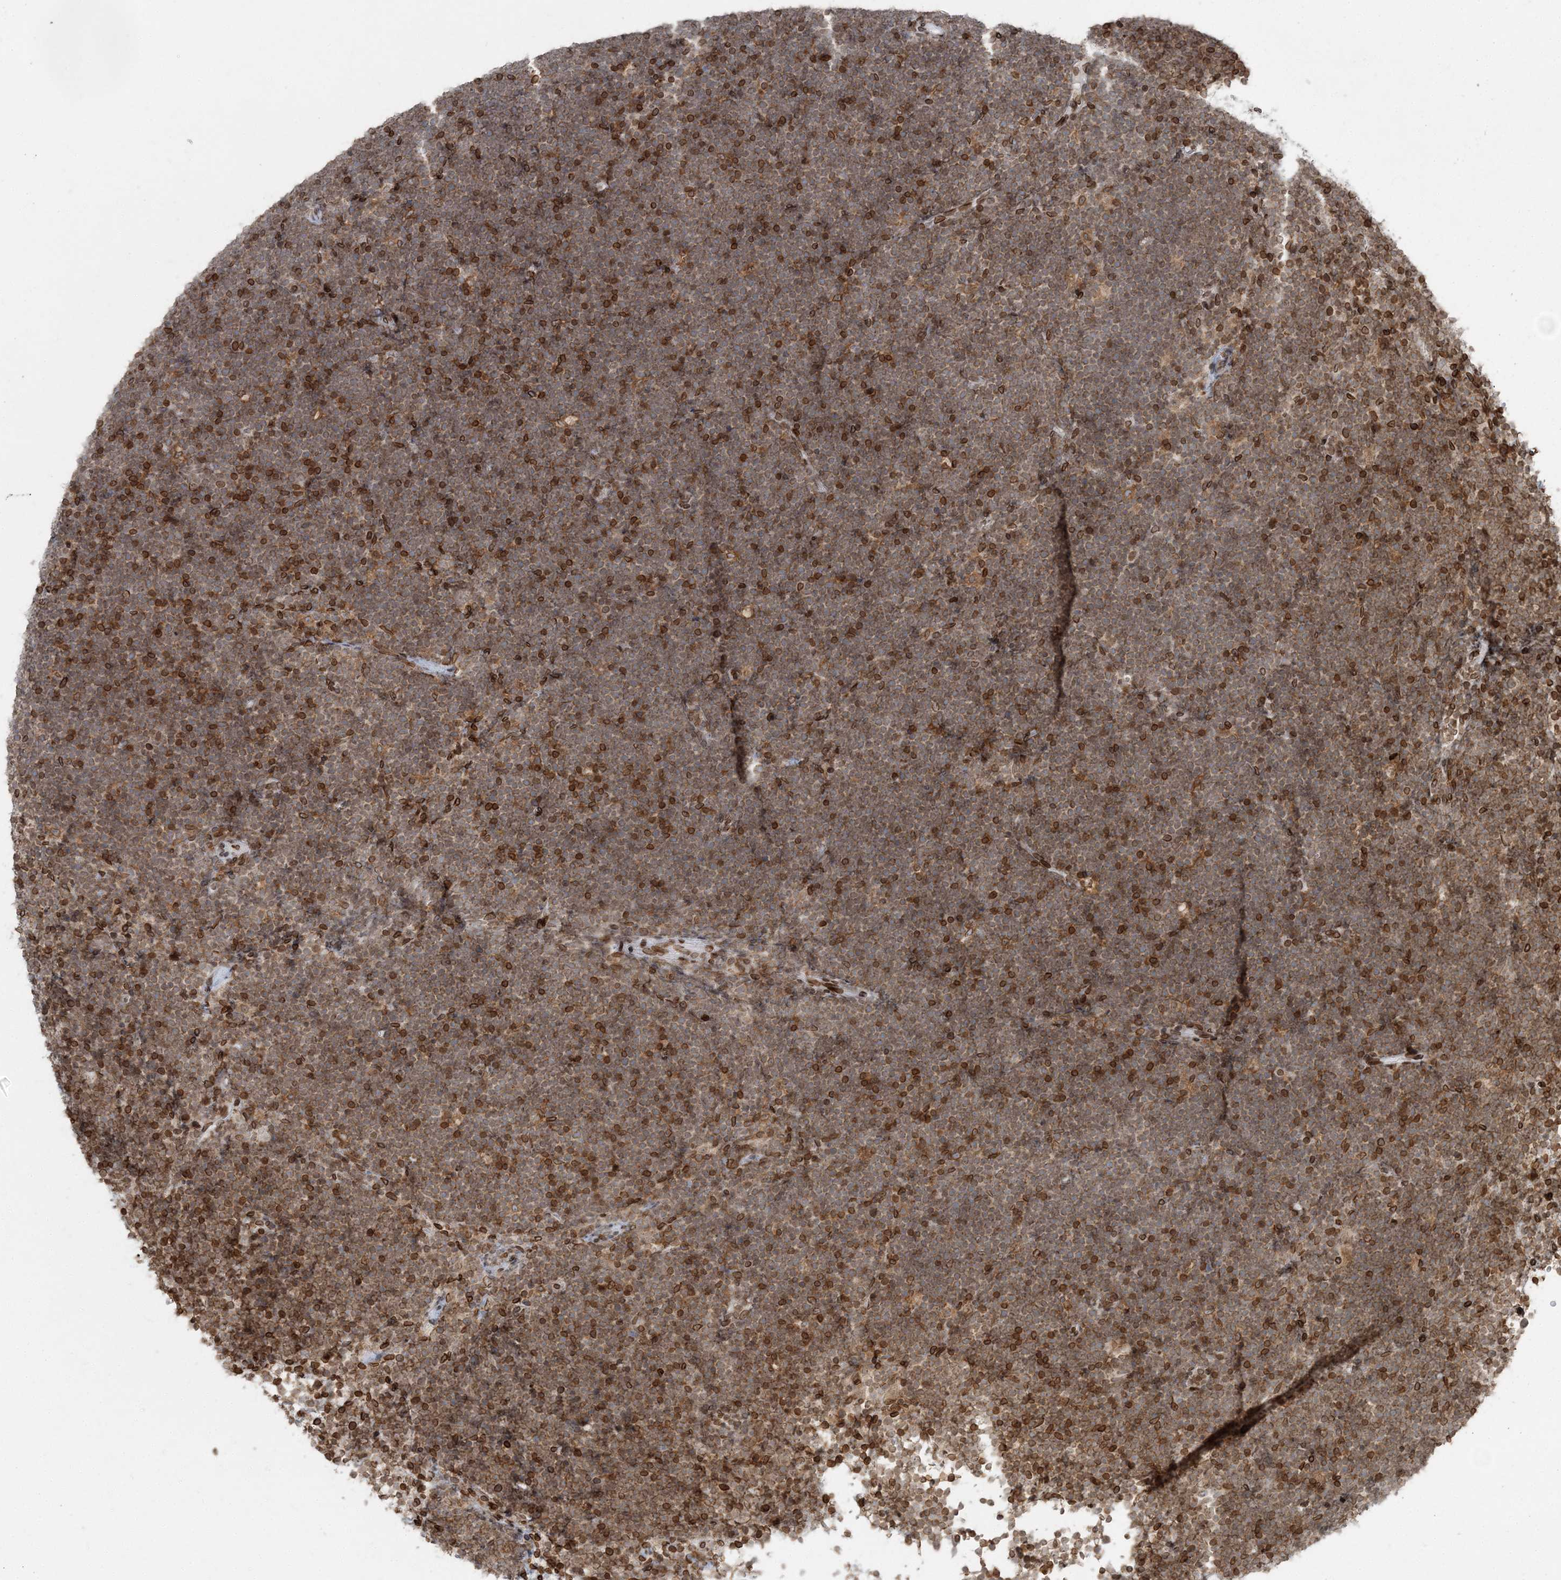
{"staining": {"intensity": "moderate", "quantity": ">75%", "location": "cytoplasmic/membranous"}, "tissue": "lymphoma", "cell_type": "Tumor cells", "image_type": "cancer", "snomed": [{"axis": "morphology", "description": "Malignant lymphoma, non-Hodgkin's type, High grade"}, {"axis": "topography", "description": "Lymph node"}], "caption": "Immunohistochemical staining of human malignant lymphoma, non-Hodgkin's type (high-grade) demonstrates medium levels of moderate cytoplasmic/membranous protein positivity in about >75% of tumor cells.", "gene": "GJD4", "patient": {"sex": "male", "age": 13}}